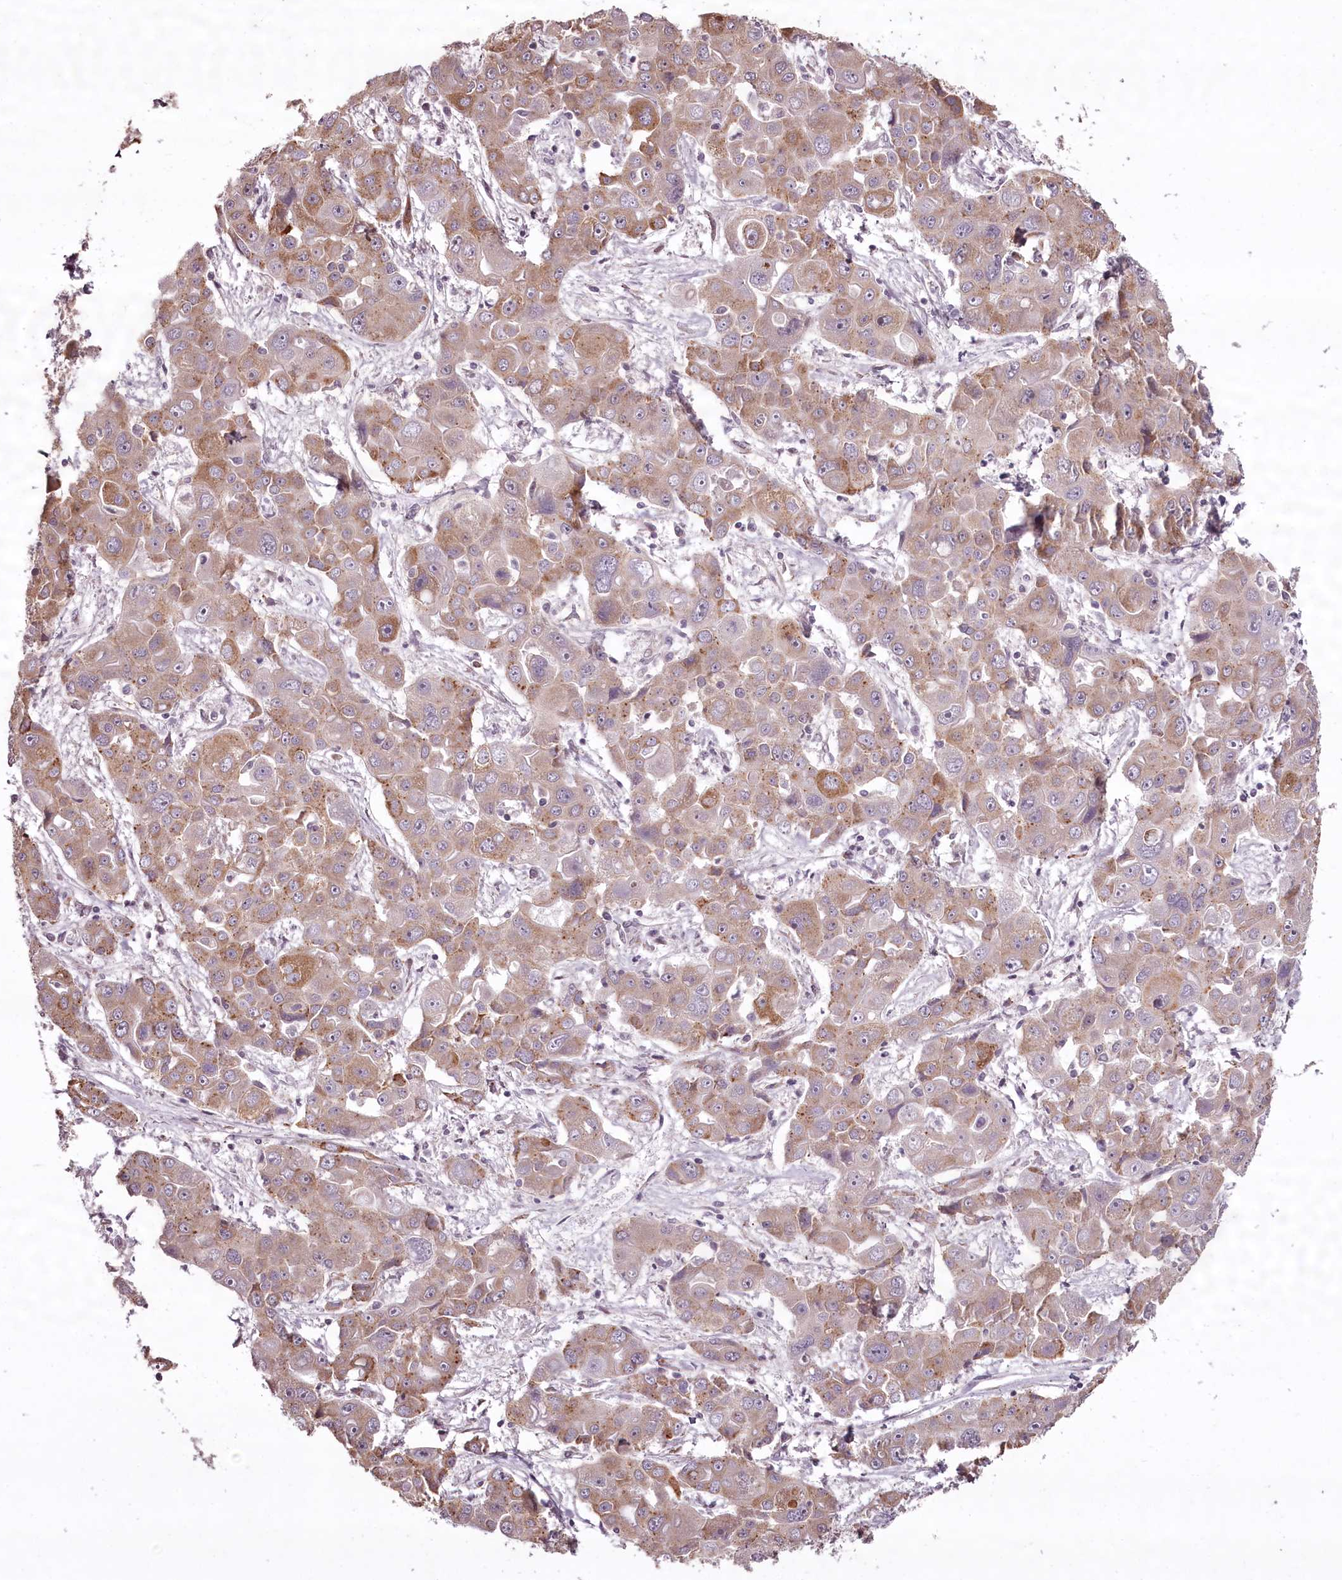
{"staining": {"intensity": "moderate", "quantity": "25%-75%", "location": "cytoplasmic/membranous"}, "tissue": "liver cancer", "cell_type": "Tumor cells", "image_type": "cancer", "snomed": [{"axis": "morphology", "description": "Cholangiocarcinoma"}, {"axis": "topography", "description": "Liver"}], "caption": "This micrograph reveals IHC staining of human cholangiocarcinoma (liver), with medium moderate cytoplasmic/membranous positivity in about 25%-75% of tumor cells.", "gene": "CCDC92", "patient": {"sex": "male", "age": 67}}